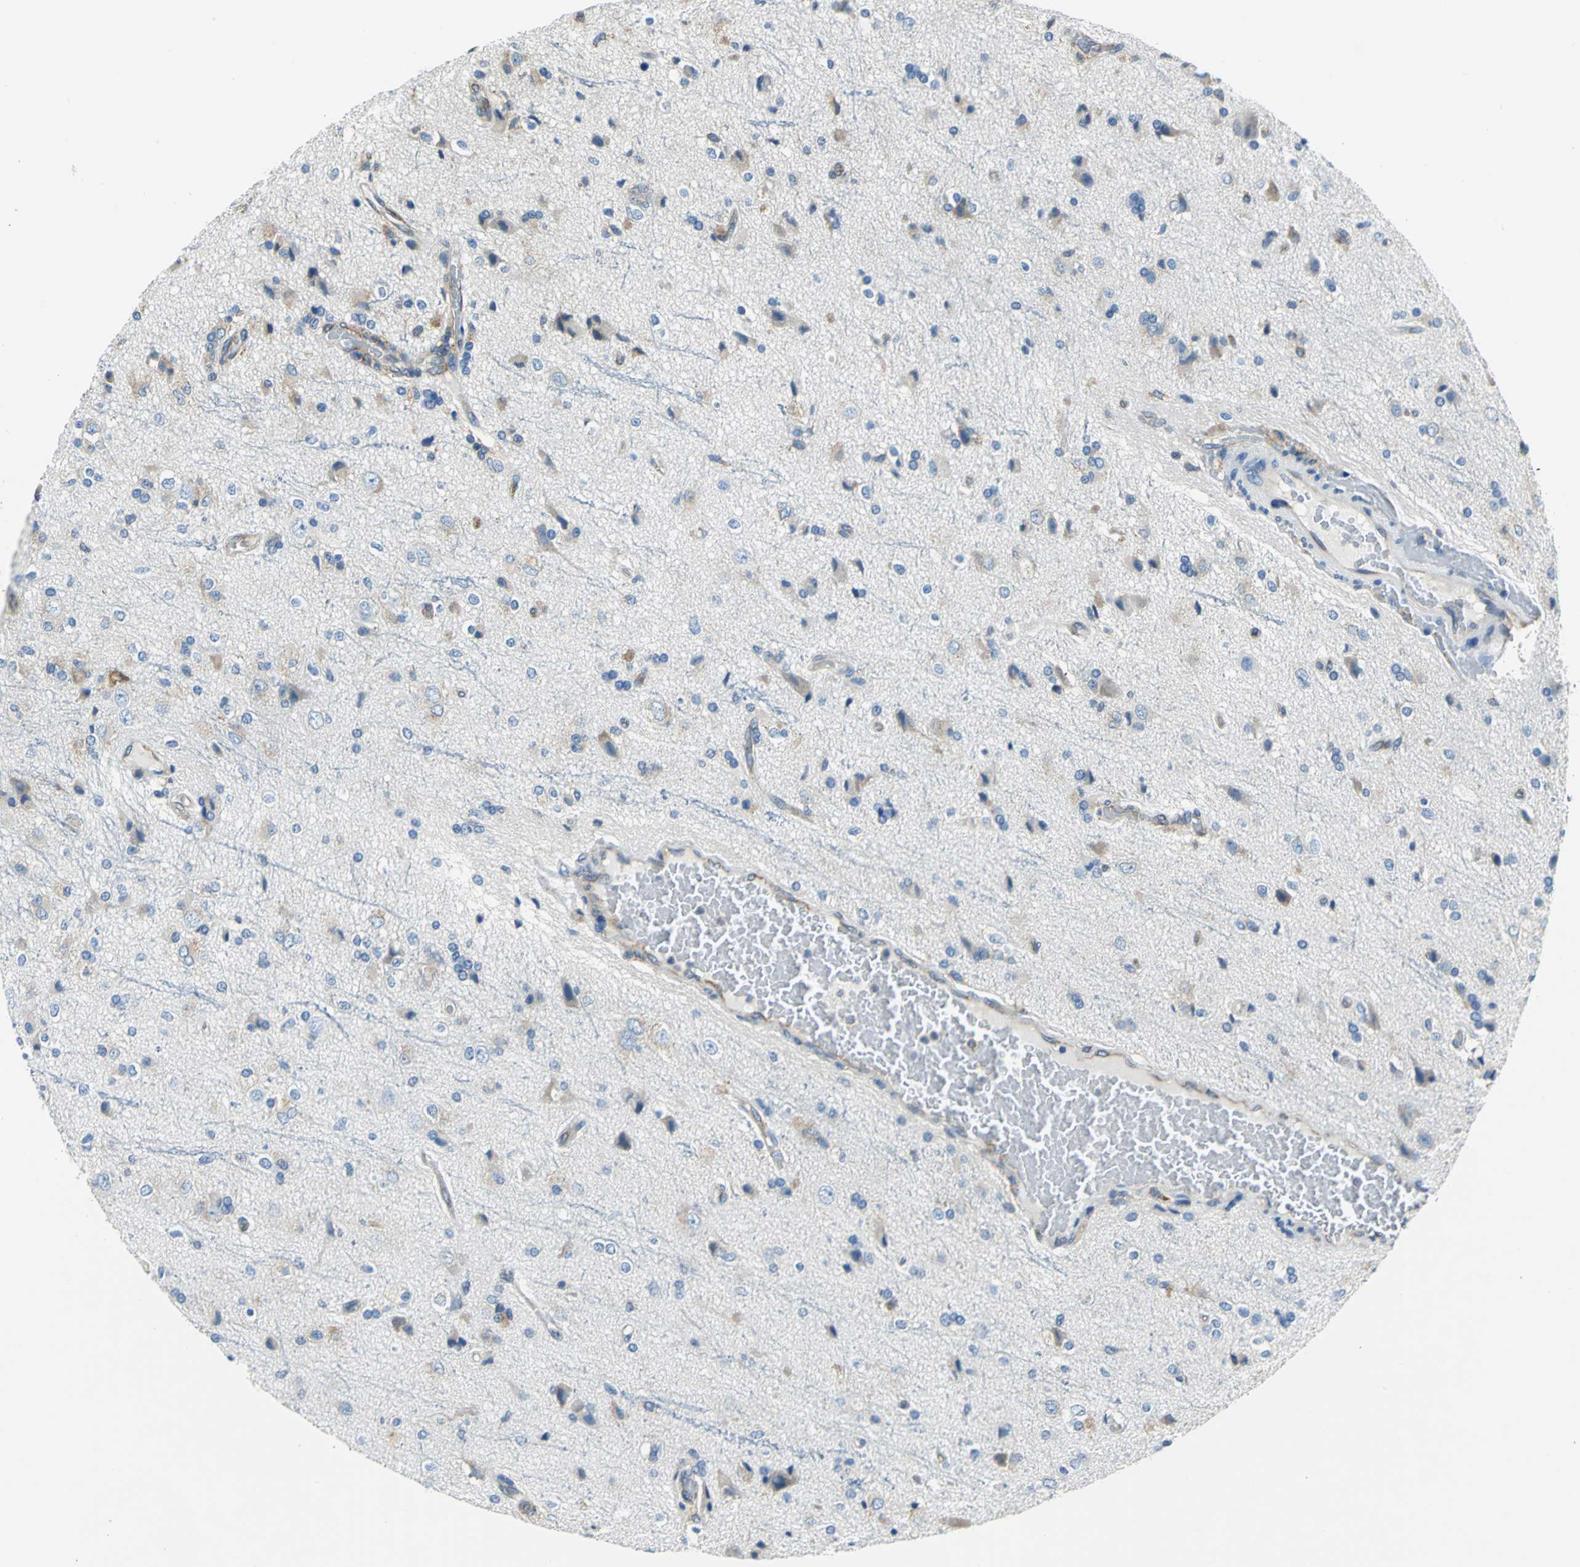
{"staining": {"intensity": "moderate", "quantity": "<25%", "location": "cytoplasmic/membranous"}, "tissue": "glioma", "cell_type": "Tumor cells", "image_type": "cancer", "snomed": [{"axis": "morphology", "description": "Glioma, malignant, High grade"}, {"axis": "topography", "description": "Brain"}], "caption": "Immunohistochemistry (IHC) of high-grade glioma (malignant) demonstrates low levels of moderate cytoplasmic/membranous staining in approximately <25% of tumor cells. (Stains: DAB in brown, nuclei in blue, Microscopy: brightfield microscopy at high magnification).", "gene": "TRIM25", "patient": {"sex": "male", "age": 47}}